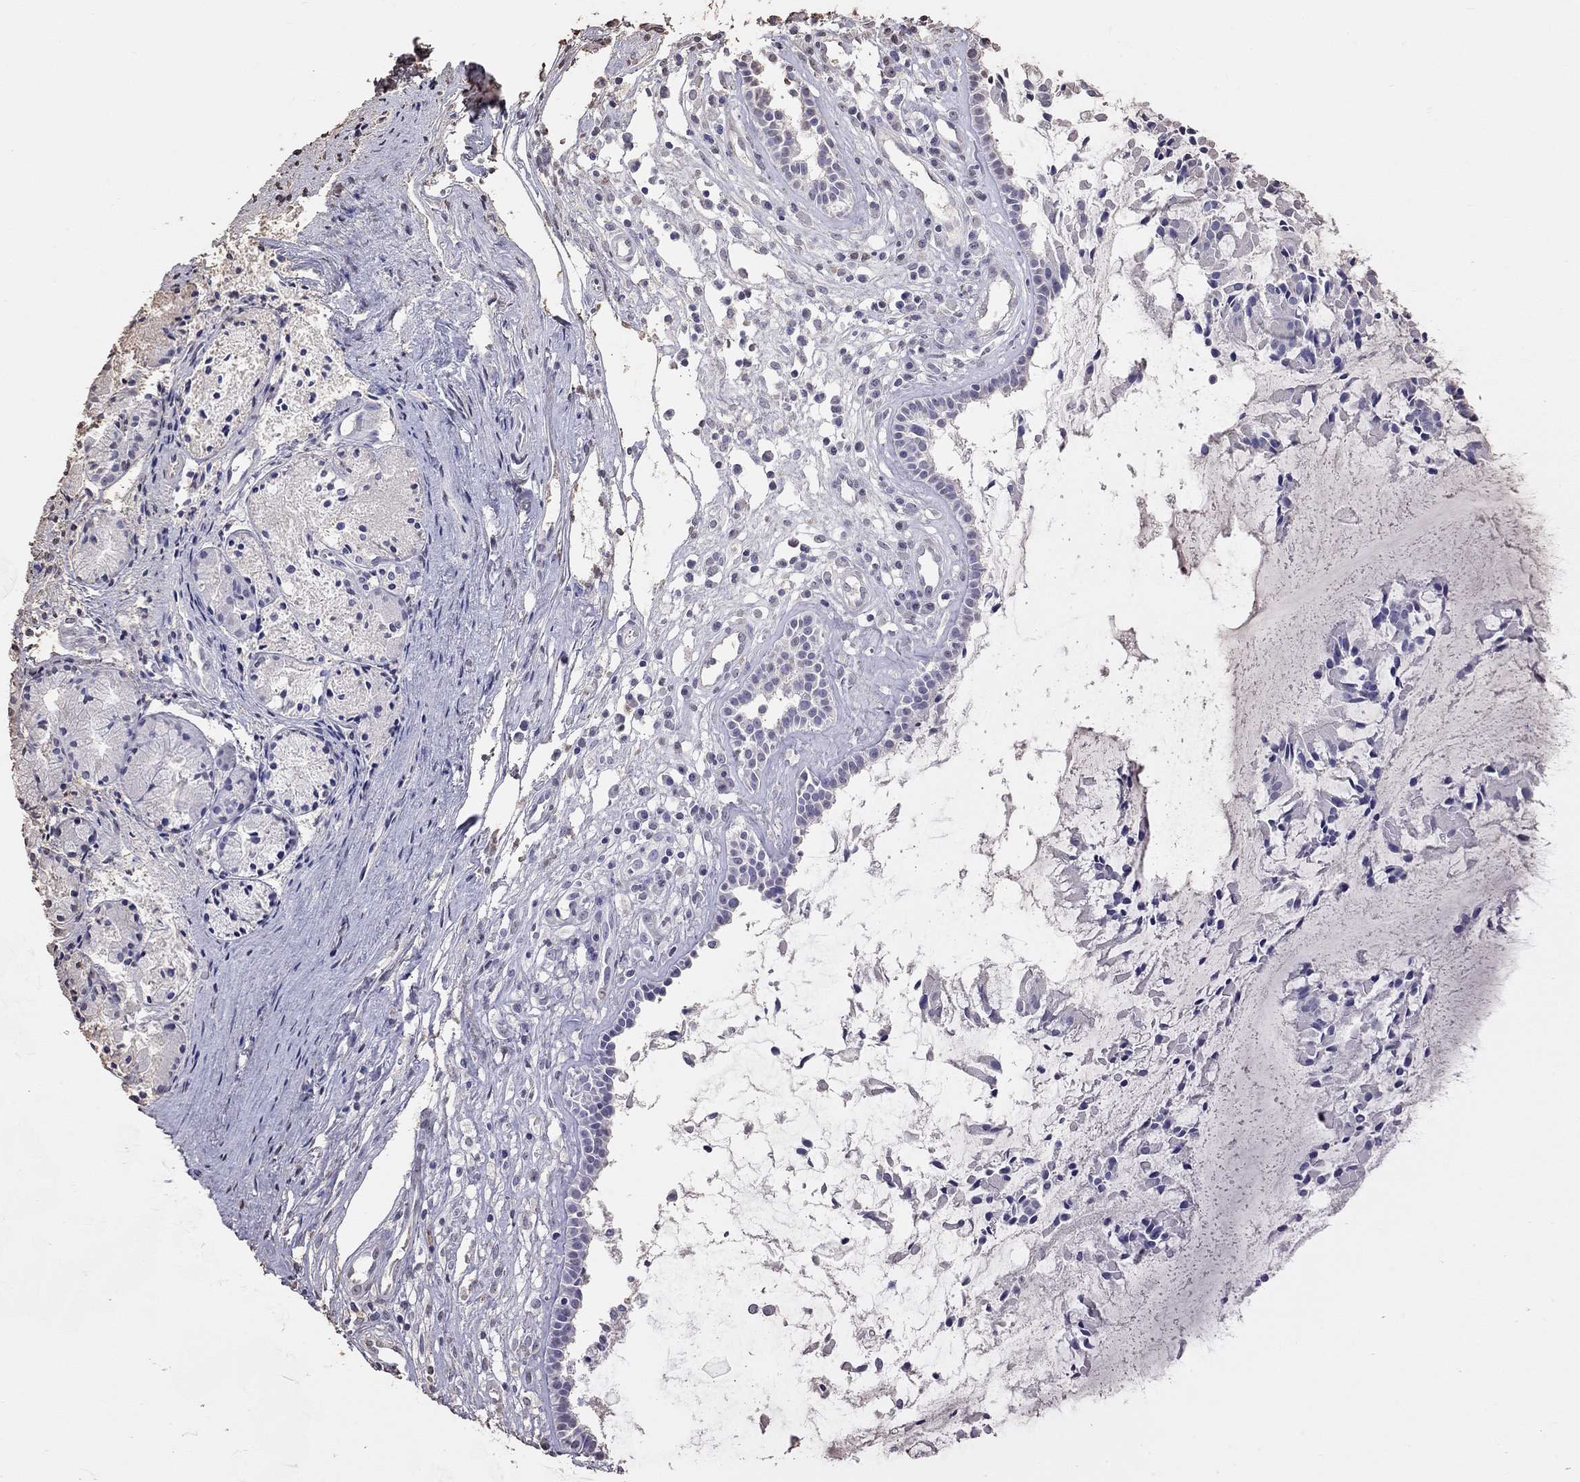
{"staining": {"intensity": "negative", "quantity": "none", "location": "none"}, "tissue": "nasopharynx", "cell_type": "Respiratory epithelial cells", "image_type": "normal", "snomed": [{"axis": "morphology", "description": "Normal tissue, NOS"}, {"axis": "topography", "description": "Nasopharynx"}], "caption": "Respiratory epithelial cells are negative for protein expression in normal human nasopharynx. (DAB (3,3'-diaminobenzidine) immunohistochemistry with hematoxylin counter stain).", "gene": "SUN3", "patient": {"sex": "female", "age": 47}}